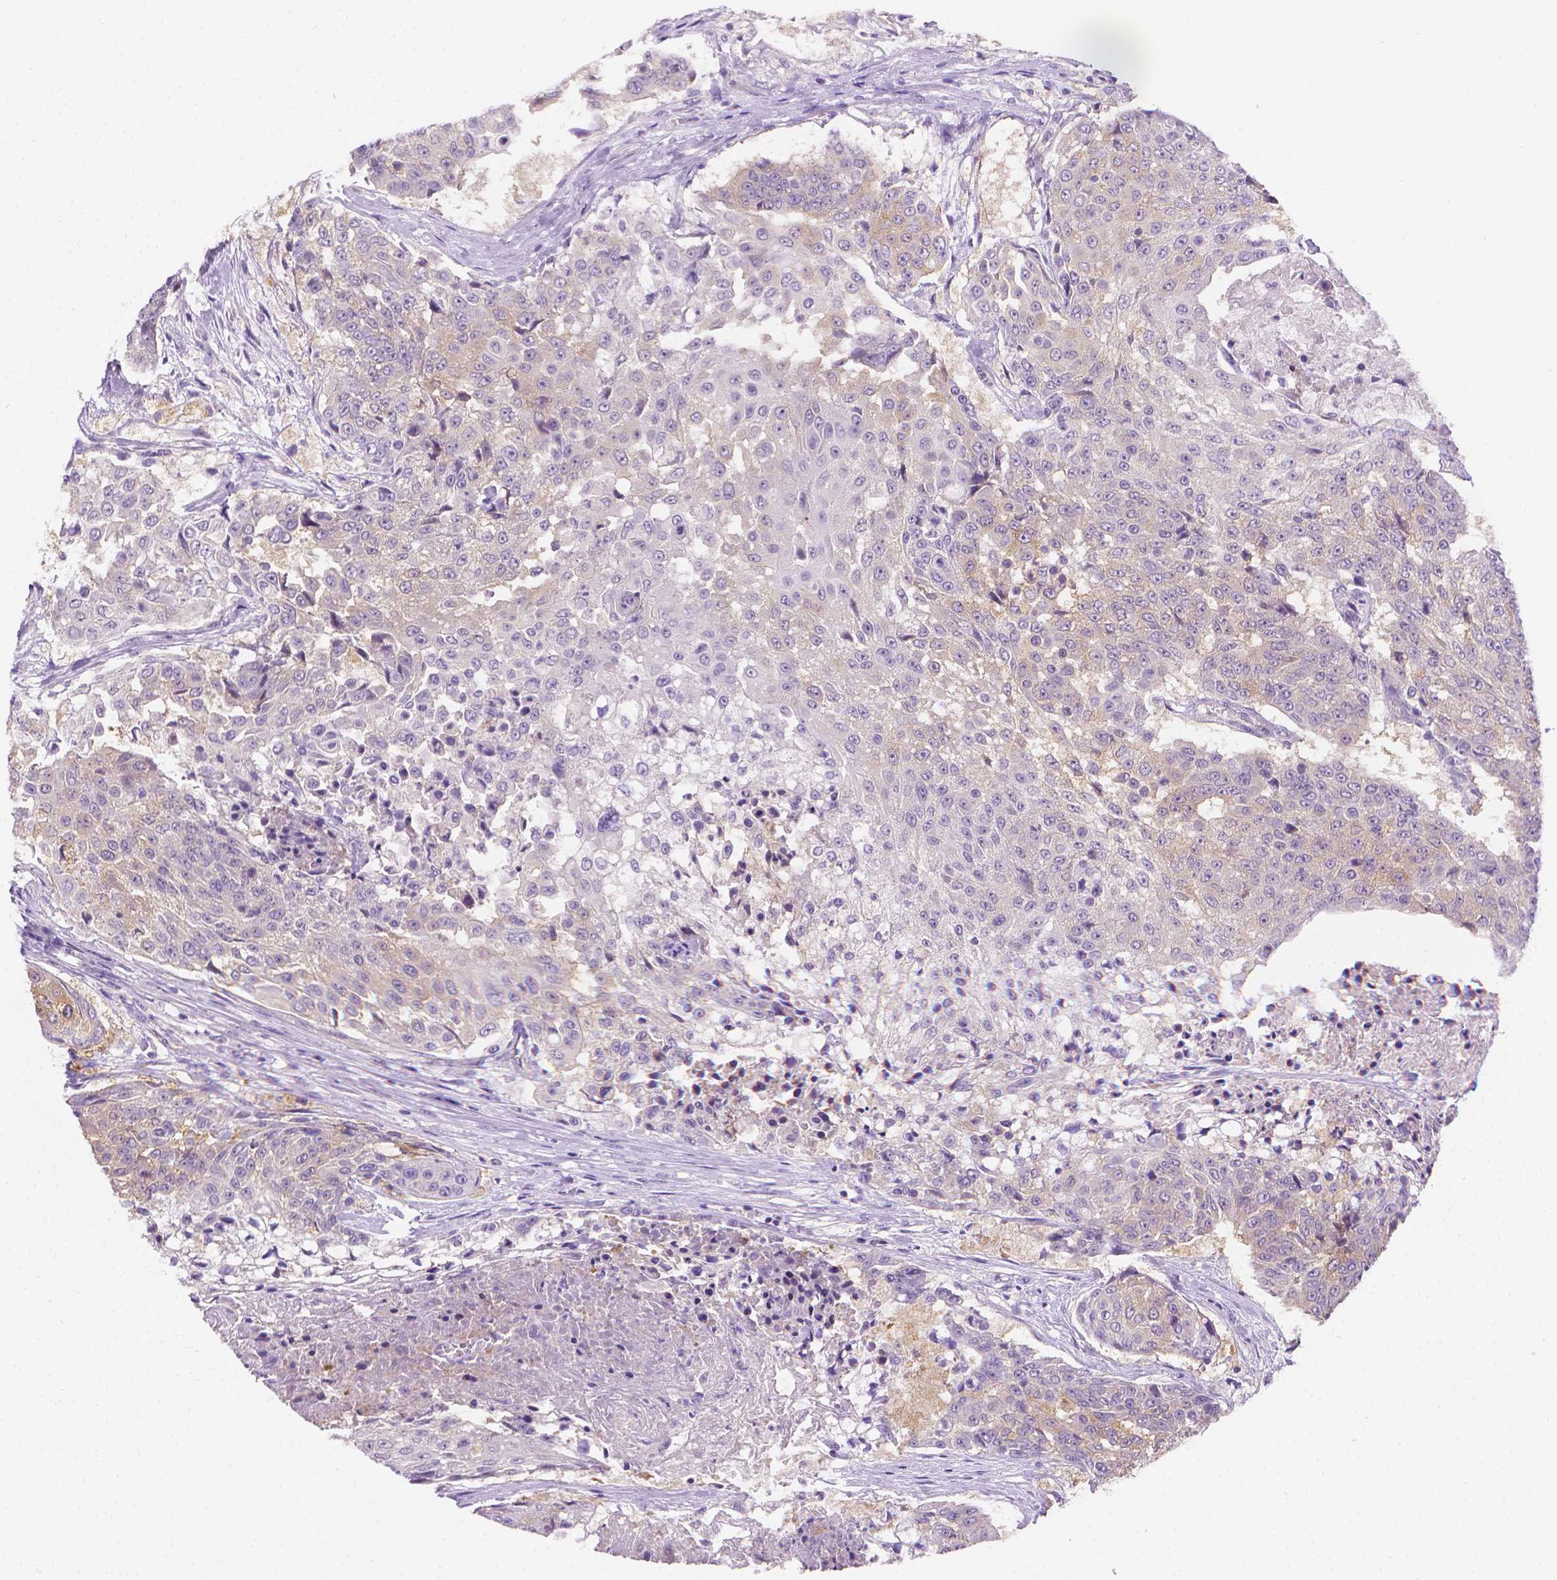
{"staining": {"intensity": "weak", "quantity": "25%-75%", "location": "cytoplasmic/membranous"}, "tissue": "urothelial cancer", "cell_type": "Tumor cells", "image_type": "cancer", "snomed": [{"axis": "morphology", "description": "Urothelial carcinoma, High grade"}, {"axis": "topography", "description": "Urinary bladder"}], "caption": "Weak cytoplasmic/membranous protein expression is appreciated in approximately 25%-75% of tumor cells in urothelial carcinoma (high-grade).", "gene": "FASN", "patient": {"sex": "female", "age": 63}}